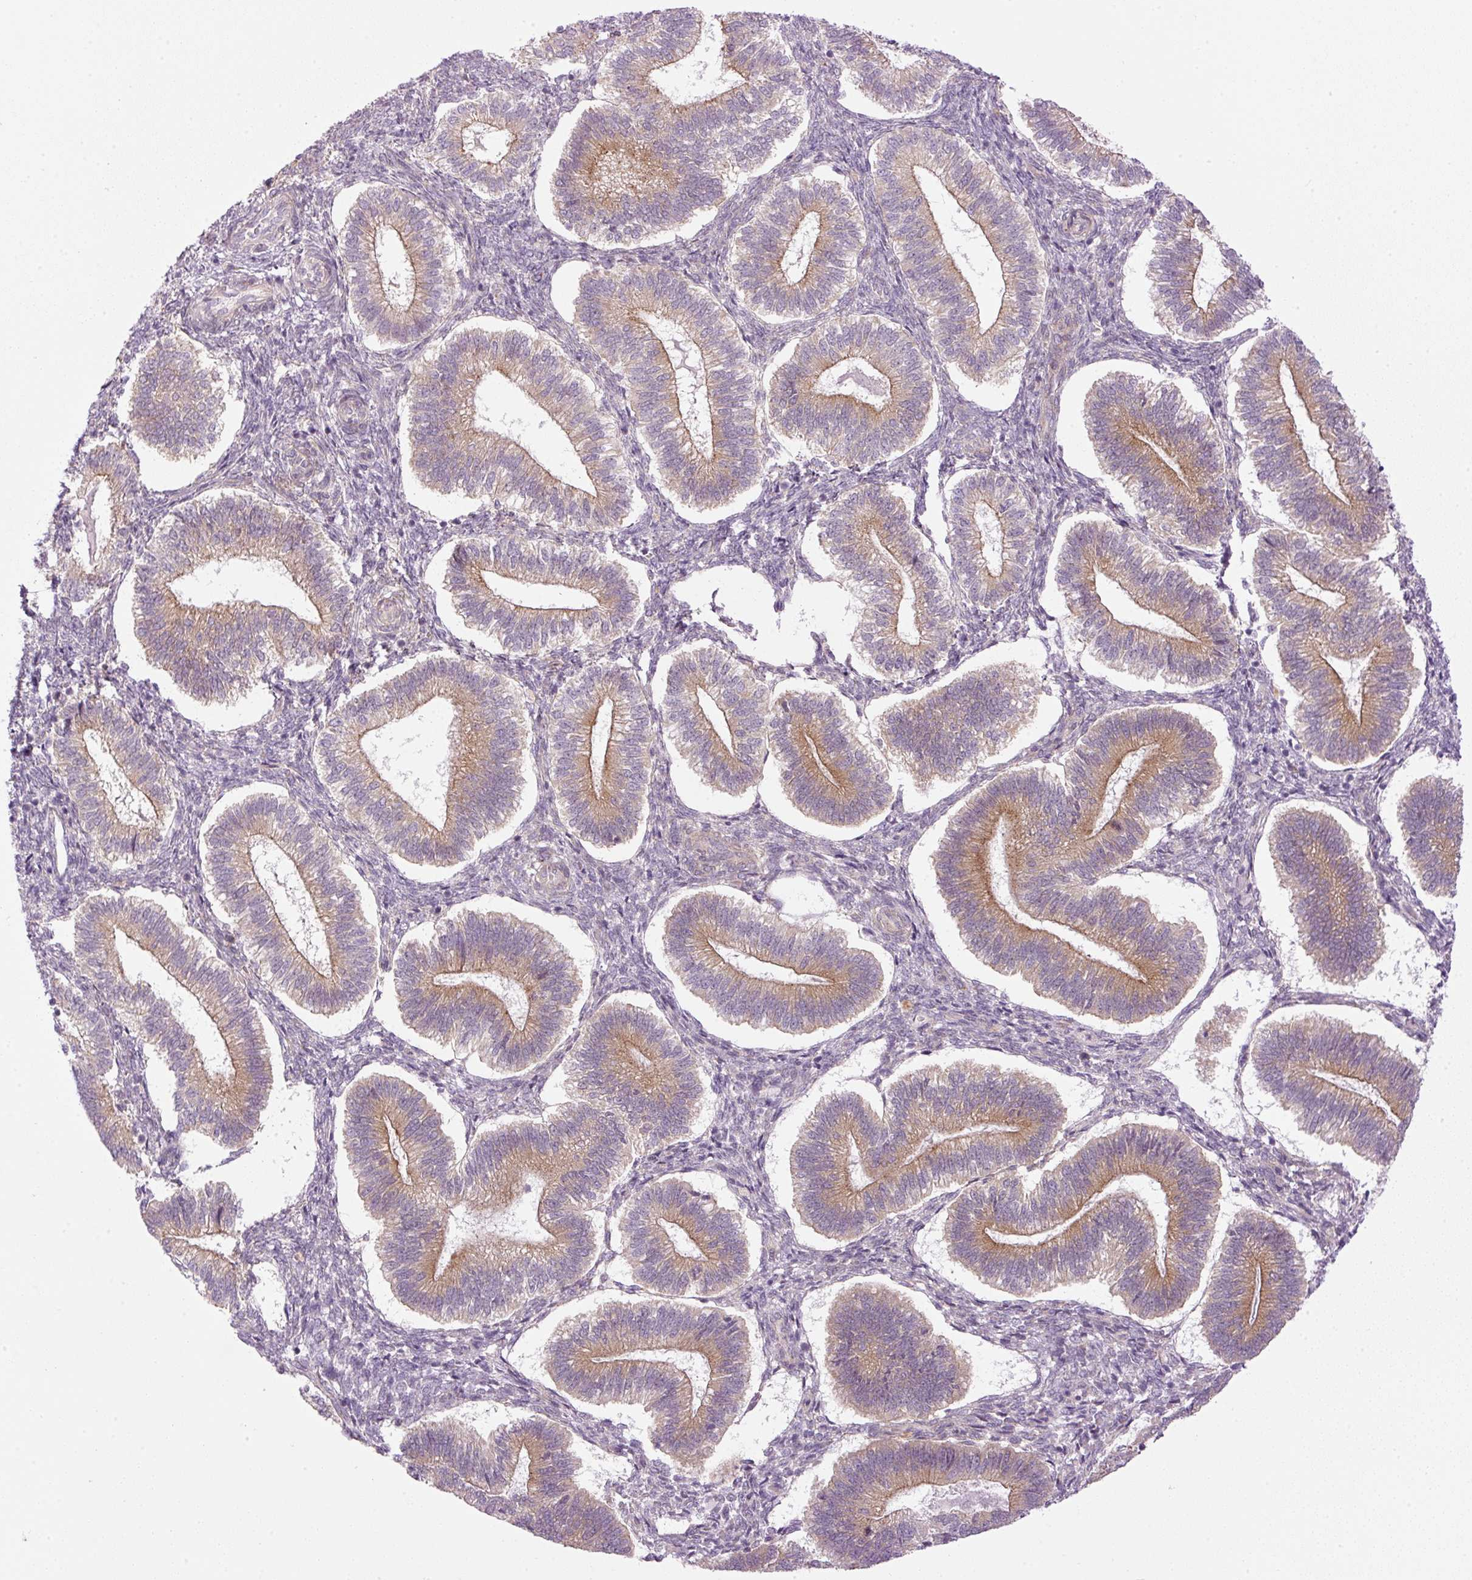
{"staining": {"intensity": "weak", "quantity": "25%-75%", "location": "cytoplasmic/membranous"}, "tissue": "endometrium", "cell_type": "Cells in endometrial stroma", "image_type": "normal", "snomed": [{"axis": "morphology", "description": "Normal tissue, NOS"}, {"axis": "topography", "description": "Endometrium"}], "caption": "Cells in endometrial stroma show low levels of weak cytoplasmic/membranous staining in approximately 25%-75% of cells in unremarkable endometrium.", "gene": "MZT2A", "patient": {"sex": "female", "age": 25}}